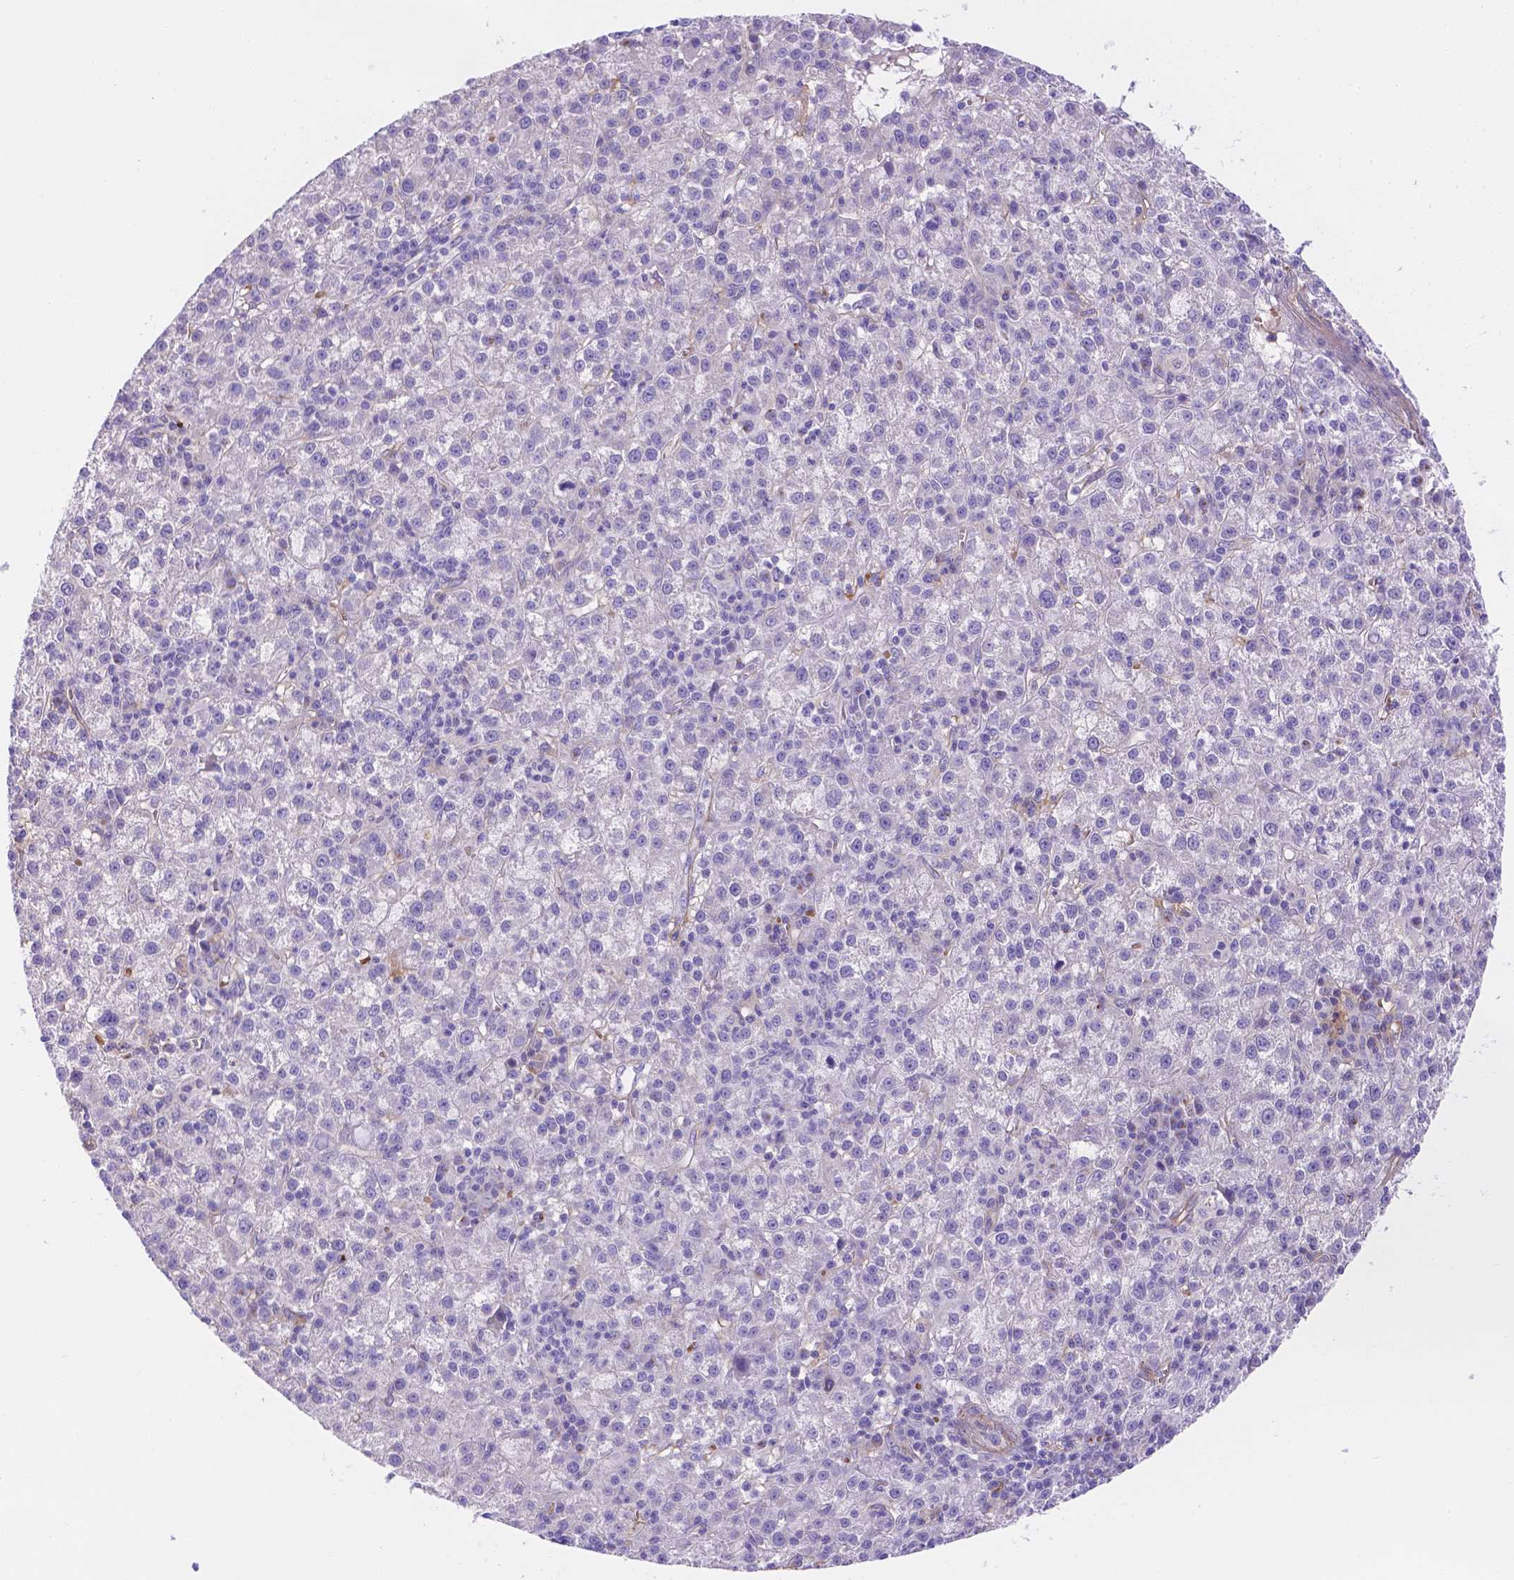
{"staining": {"intensity": "negative", "quantity": "none", "location": "none"}, "tissue": "liver cancer", "cell_type": "Tumor cells", "image_type": "cancer", "snomed": [{"axis": "morphology", "description": "Carcinoma, Hepatocellular, NOS"}, {"axis": "topography", "description": "Liver"}], "caption": "High magnification brightfield microscopy of liver cancer (hepatocellular carcinoma) stained with DAB (3,3'-diaminobenzidine) (brown) and counterstained with hematoxylin (blue): tumor cells show no significant expression. Nuclei are stained in blue.", "gene": "SLC40A1", "patient": {"sex": "female", "age": 60}}